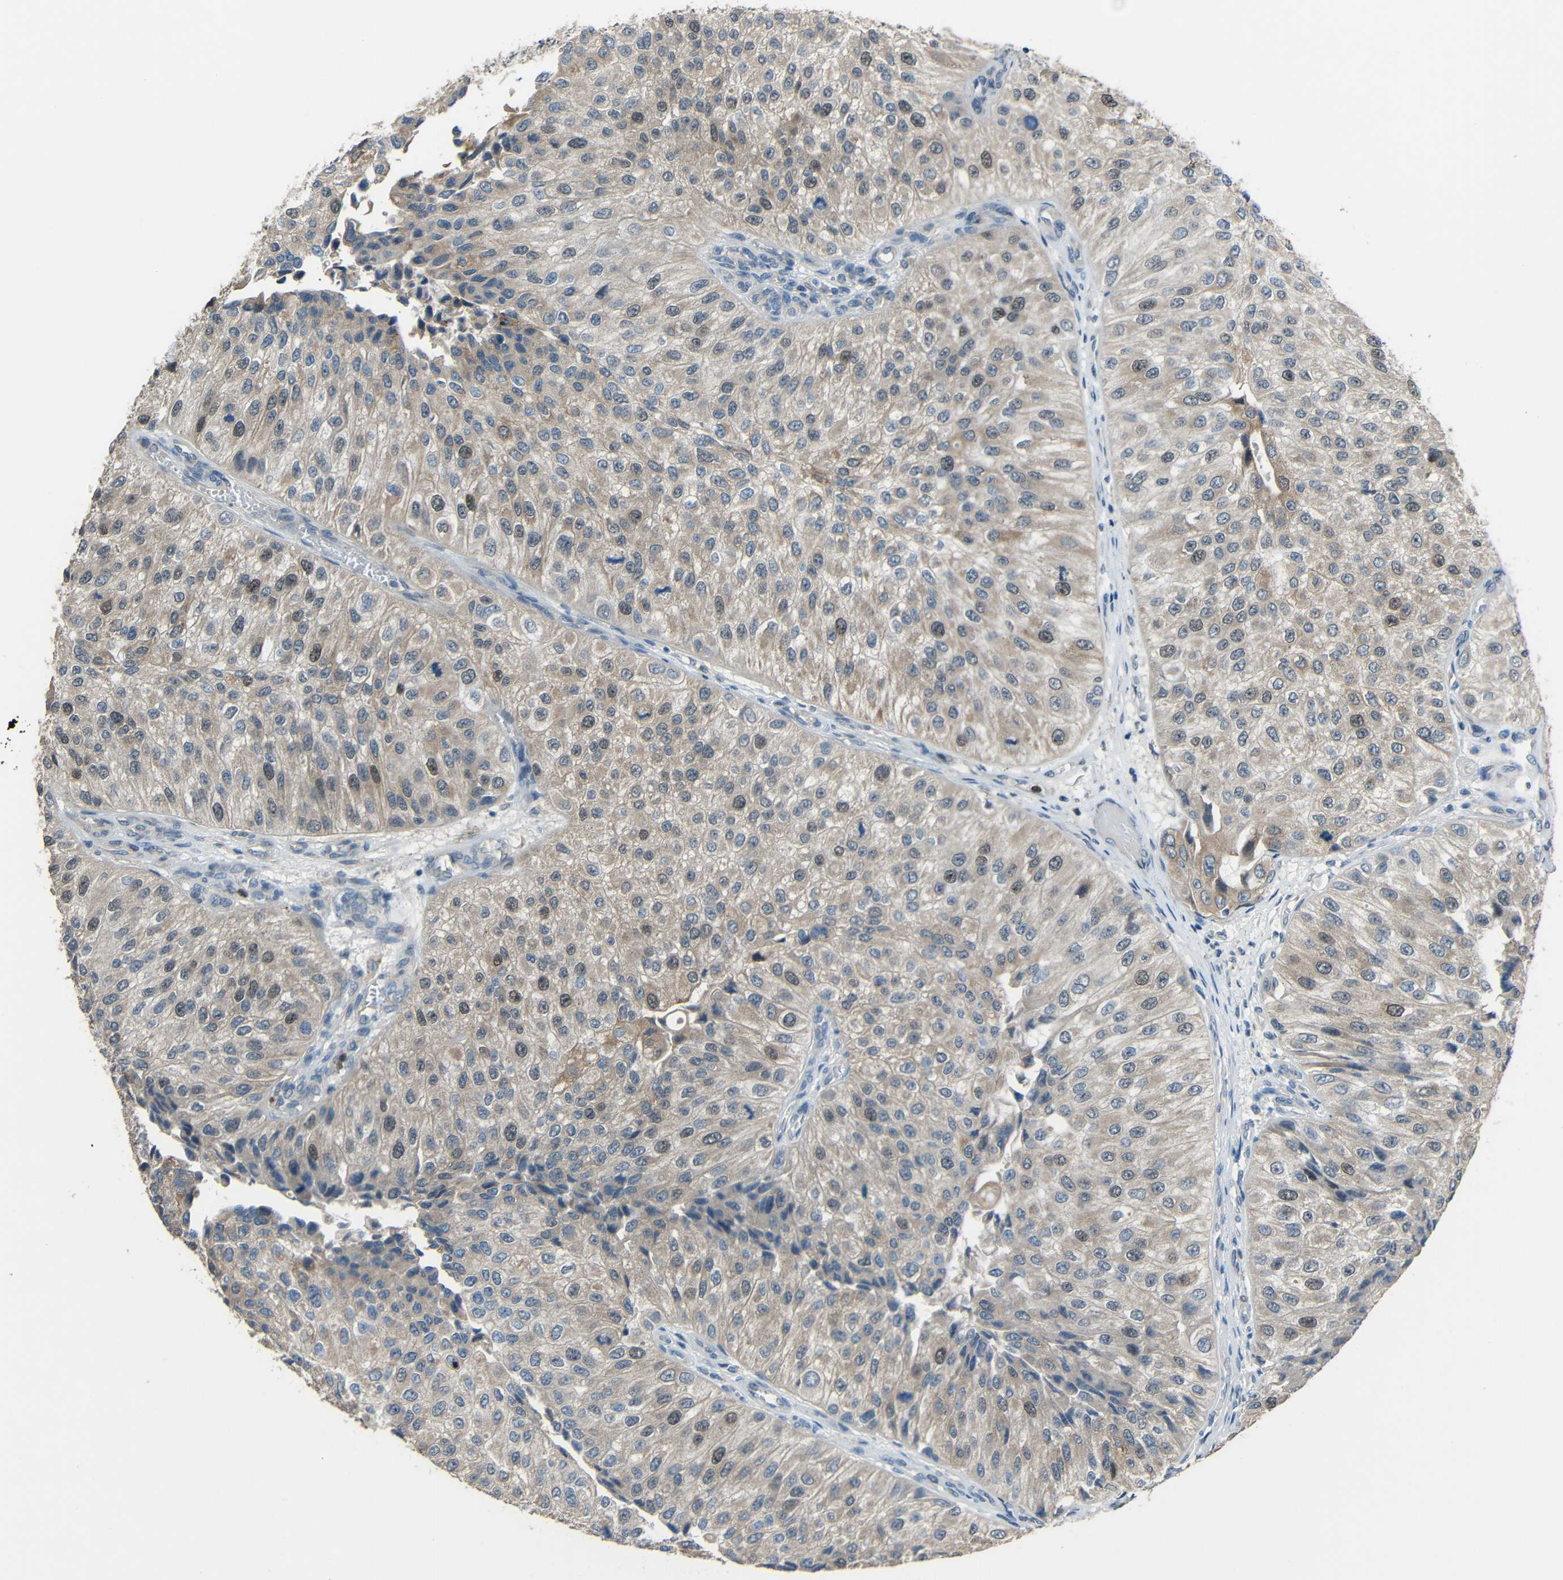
{"staining": {"intensity": "weak", "quantity": "25%-75%", "location": "nuclear"}, "tissue": "urothelial cancer", "cell_type": "Tumor cells", "image_type": "cancer", "snomed": [{"axis": "morphology", "description": "Urothelial carcinoma, High grade"}, {"axis": "topography", "description": "Kidney"}, {"axis": "topography", "description": "Urinary bladder"}], "caption": "The immunohistochemical stain highlights weak nuclear expression in tumor cells of urothelial carcinoma (high-grade) tissue.", "gene": "STBD1", "patient": {"sex": "male", "age": 77}}